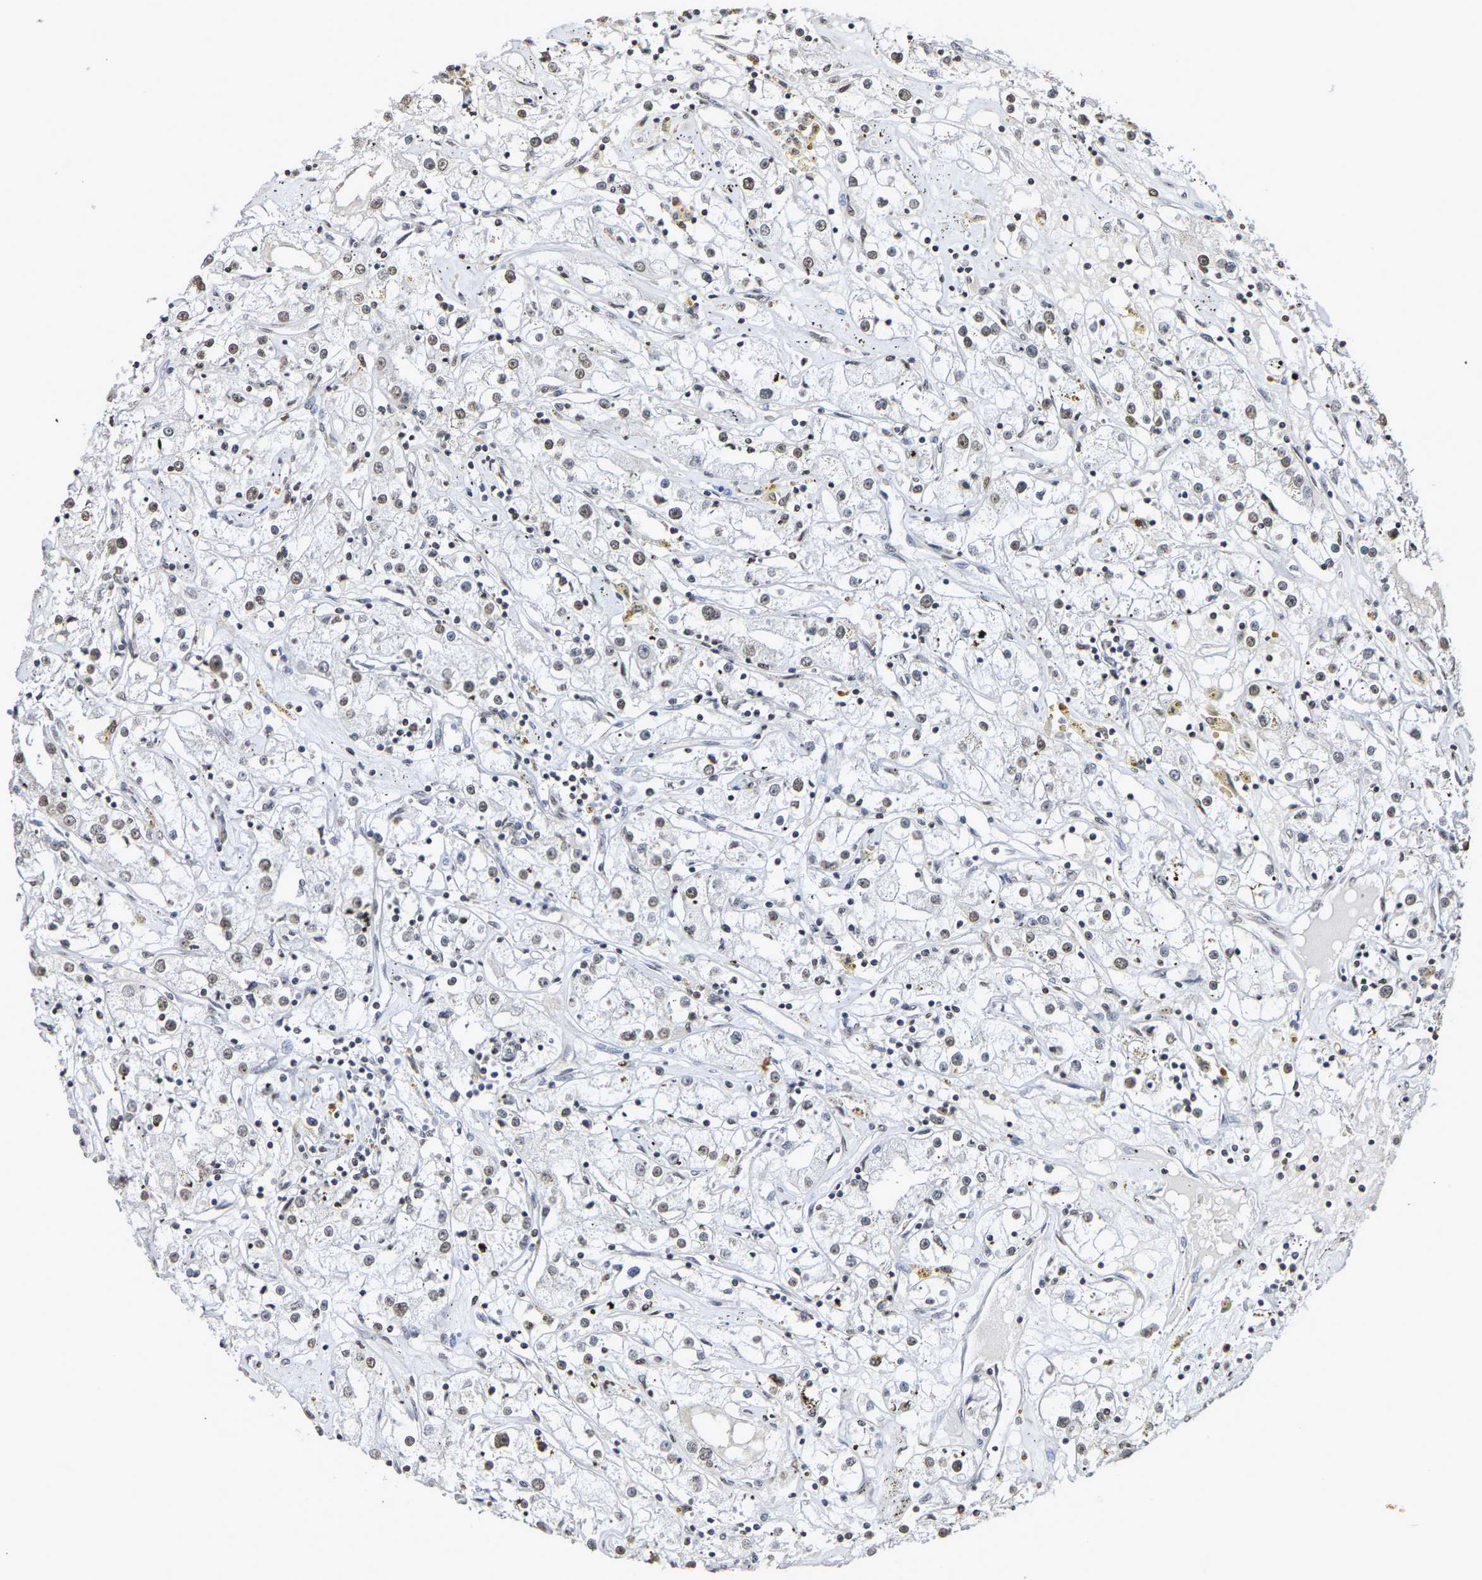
{"staining": {"intensity": "weak", "quantity": "25%-75%", "location": "nuclear"}, "tissue": "renal cancer", "cell_type": "Tumor cells", "image_type": "cancer", "snomed": [{"axis": "morphology", "description": "Adenocarcinoma, NOS"}, {"axis": "topography", "description": "Kidney"}], "caption": "Tumor cells exhibit low levels of weak nuclear staining in approximately 25%-75% of cells in human adenocarcinoma (renal).", "gene": "ATF4", "patient": {"sex": "male", "age": 56}}